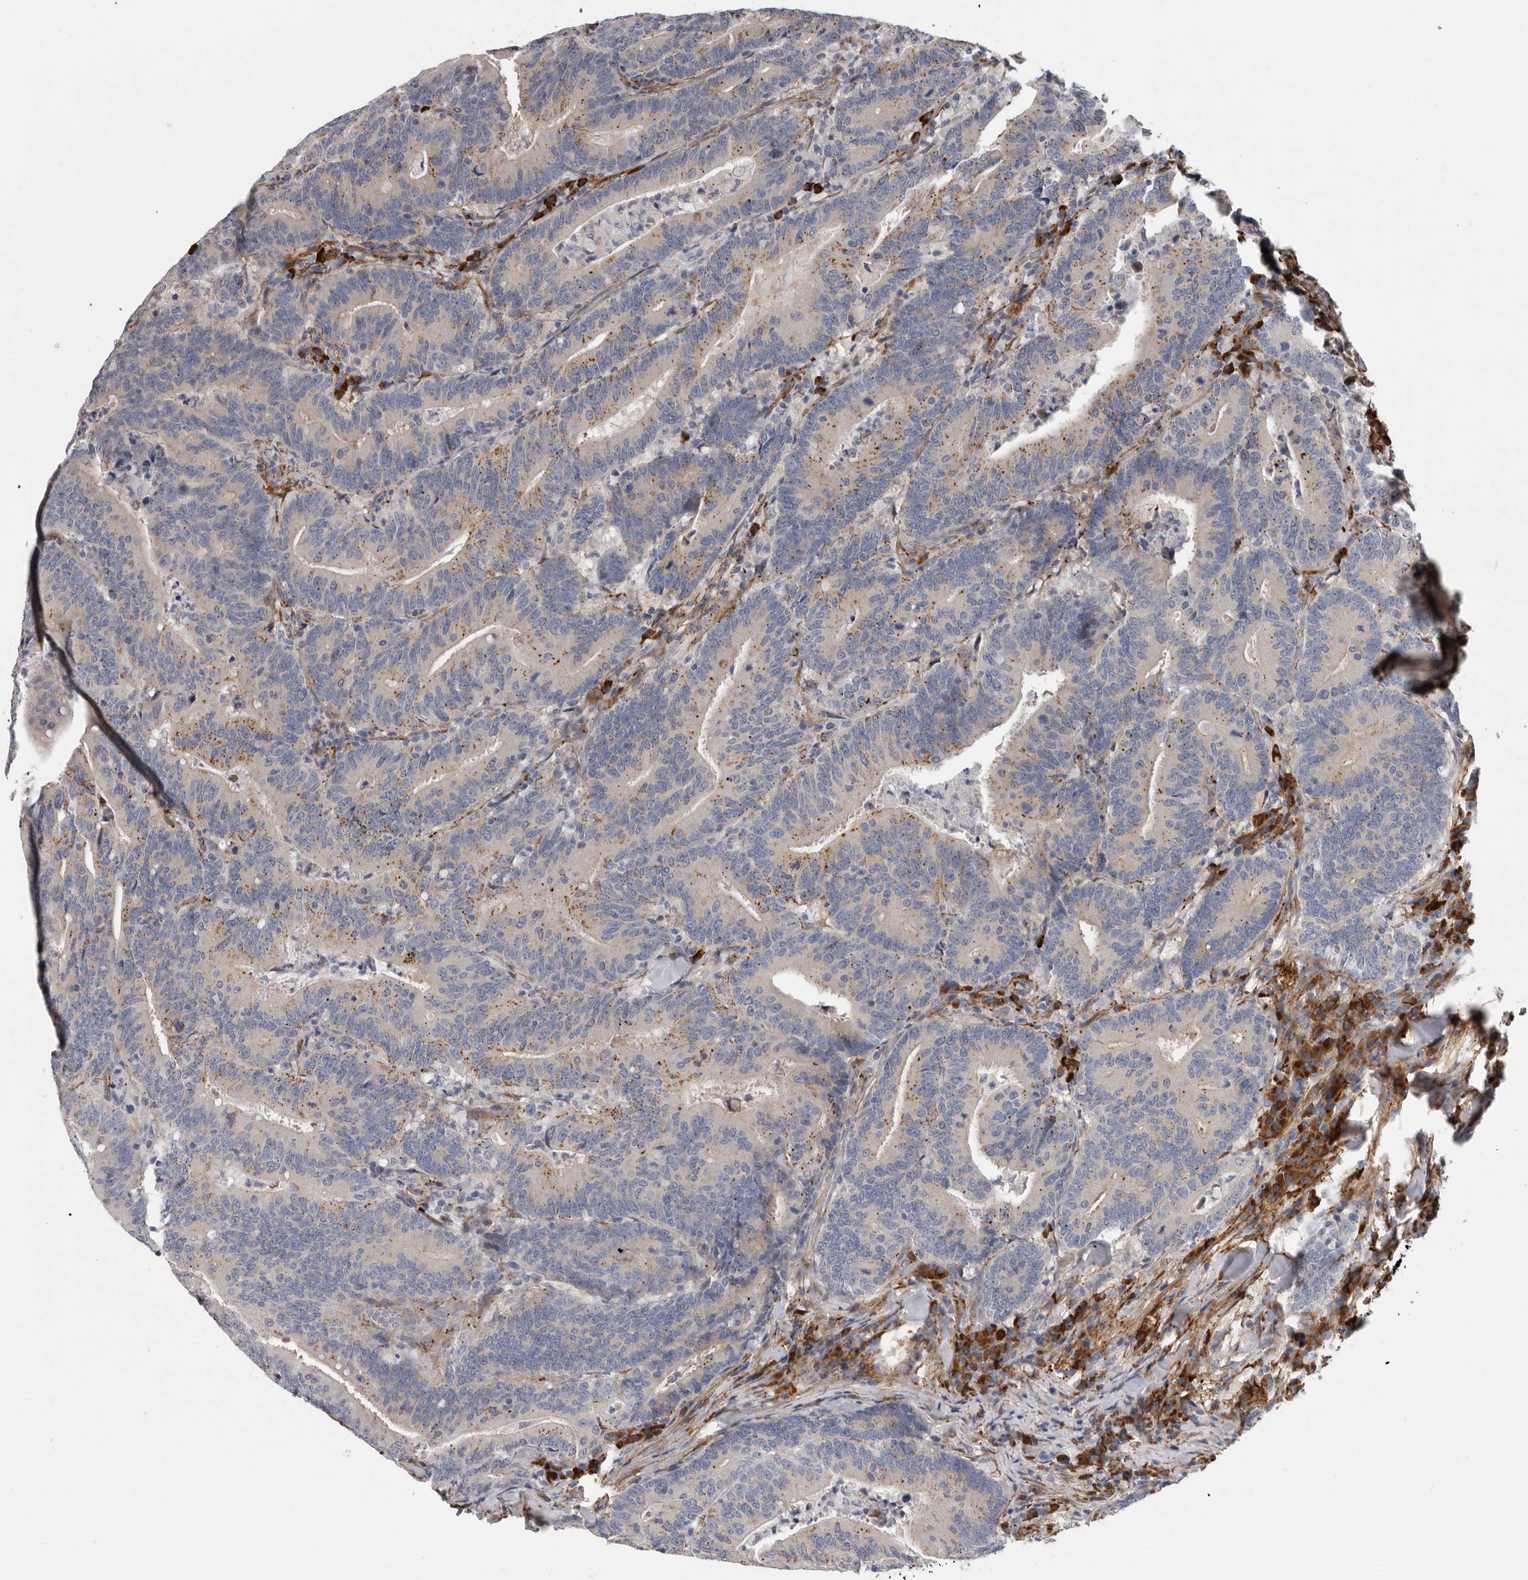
{"staining": {"intensity": "weak", "quantity": ">75%", "location": "cytoplasmic/membranous"}, "tissue": "colorectal cancer", "cell_type": "Tumor cells", "image_type": "cancer", "snomed": [{"axis": "morphology", "description": "Adenocarcinoma, NOS"}, {"axis": "topography", "description": "Colon"}], "caption": "IHC micrograph of human adenocarcinoma (colorectal) stained for a protein (brown), which shows low levels of weak cytoplasmic/membranous staining in about >75% of tumor cells.", "gene": "ATXN3L", "patient": {"sex": "female", "age": 66}}